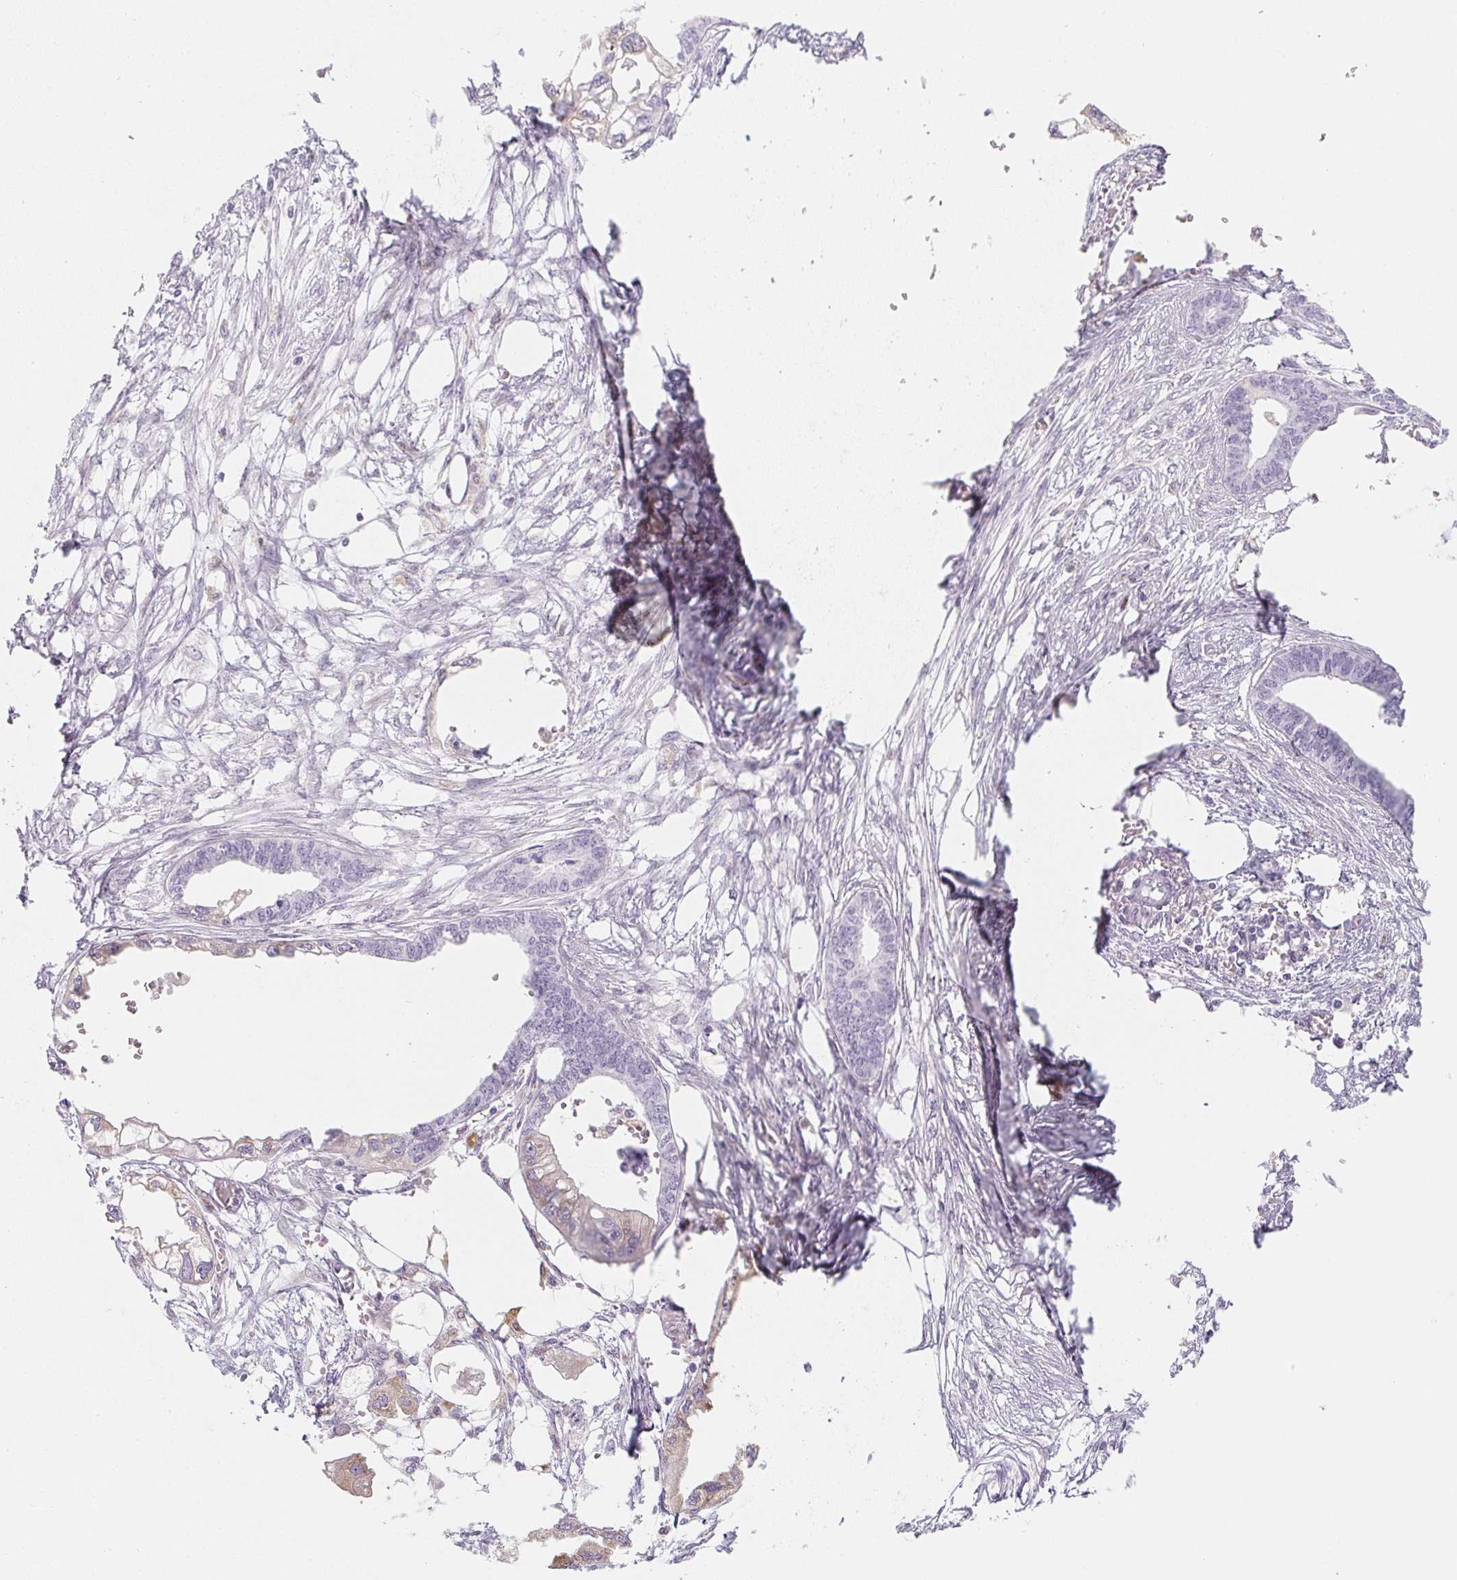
{"staining": {"intensity": "weak", "quantity": "<25%", "location": "cytoplasmic/membranous"}, "tissue": "endometrial cancer", "cell_type": "Tumor cells", "image_type": "cancer", "snomed": [{"axis": "morphology", "description": "Adenocarcinoma, NOS"}, {"axis": "morphology", "description": "Adenocarcinoma, metastatic, NOS"}, {"axis": "topography", "description": "Adipose tissue"}, {"axis": "topography", "description": "Endometrium"}], "caption": "Tumor cells are negative for protein expression in human endometrial cancer (metastatic adenocarcinoma).", "gene": "SOAT1", "patient": {"sex": "female", "age": 67}}